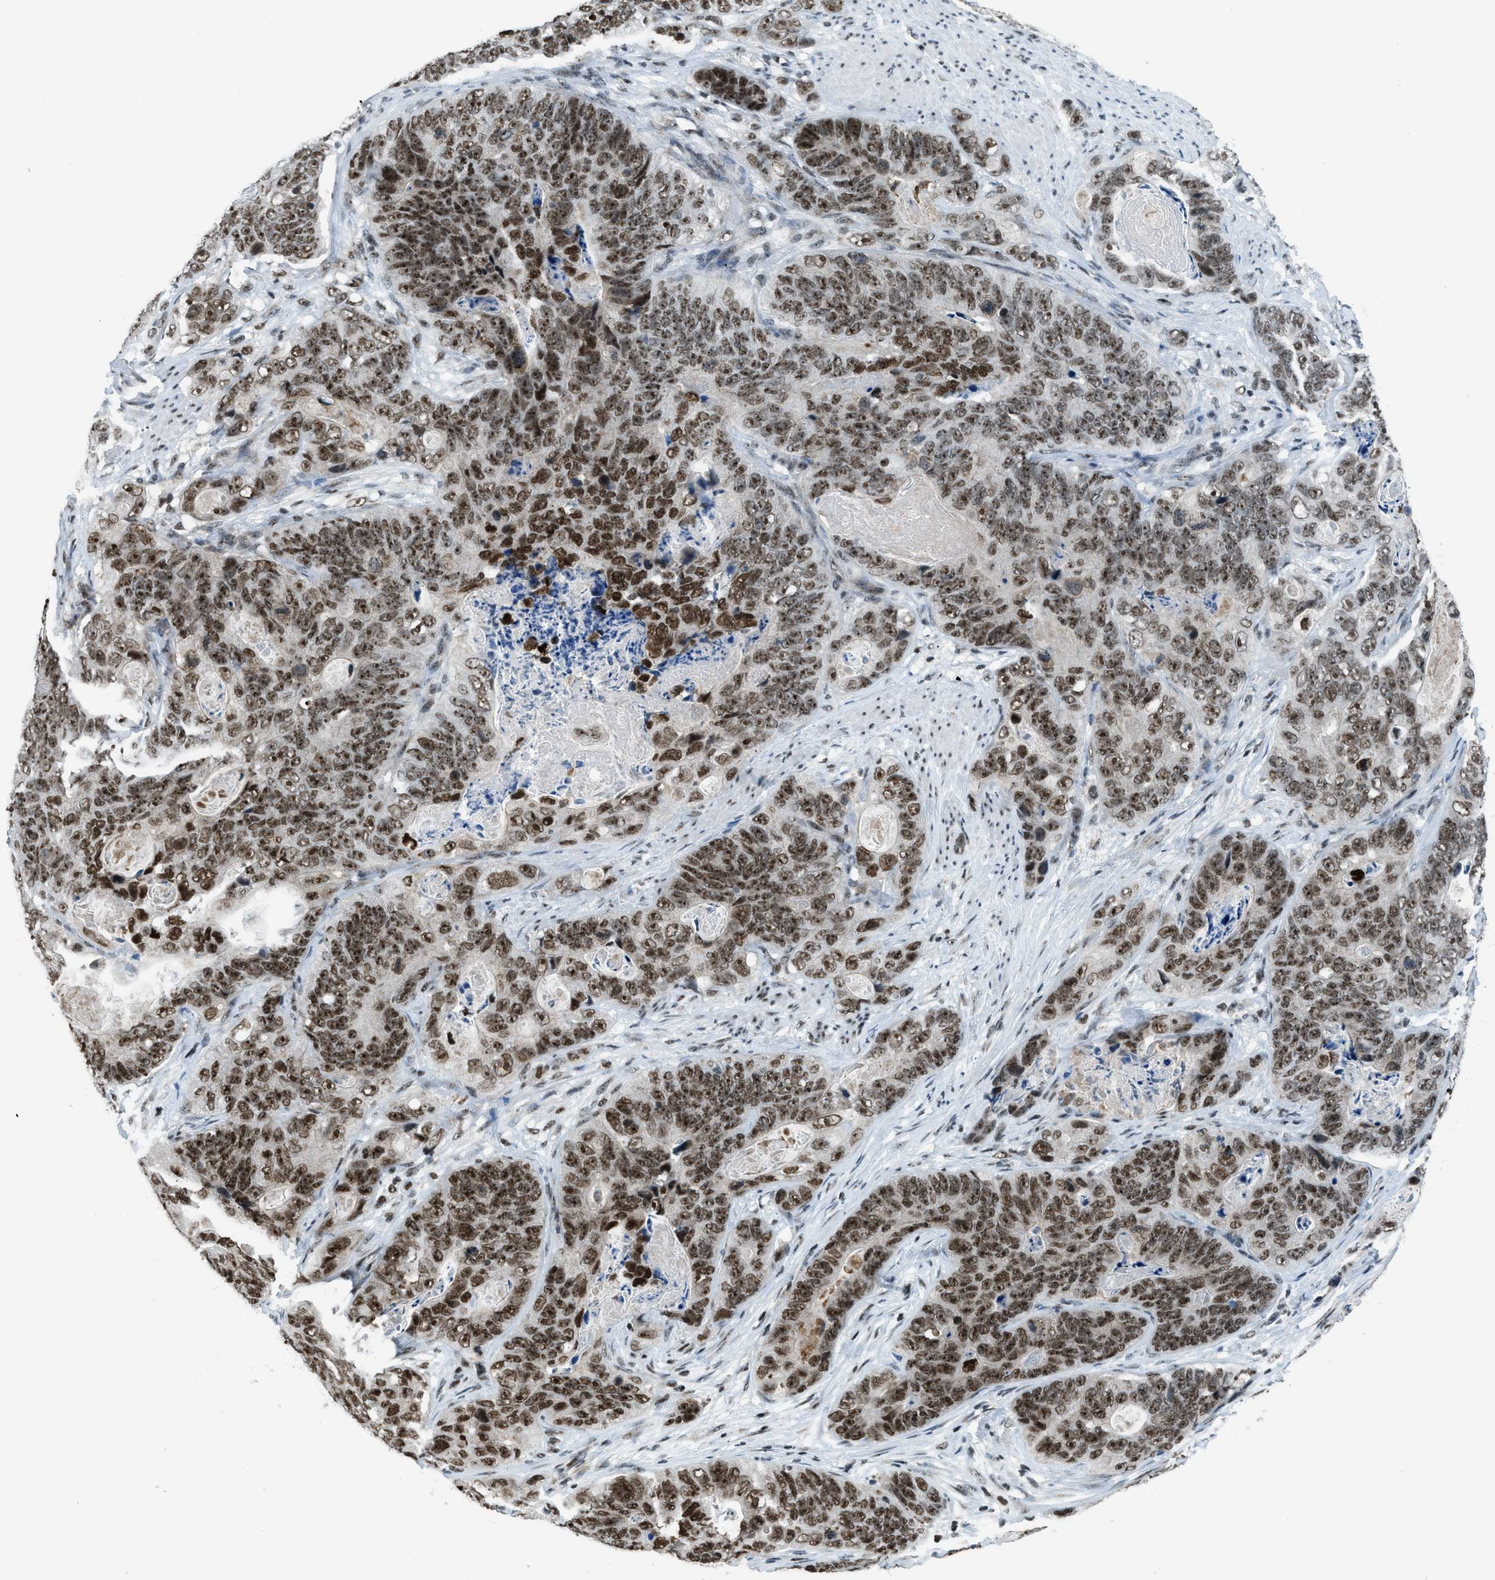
{"staining": {"intensity": "moderate", "quantity": ">75%", "location": "nuclear"}, "tissue": "stomach cancer", "cell_type": "Tumor cells", "image_type": "cancer", "snomed": [{"axis": "morphology", "description": "Adenocarcinoma, NOS"}, {"axis": "topography", "description": "Stomach"}], "caption": "This is an image of IHC staining of stomach cancer, which shows moderate expression in the nuclear of tumor cells.", "gene": "RAD51B", "patient": {"sex": "female", "age": 89}}